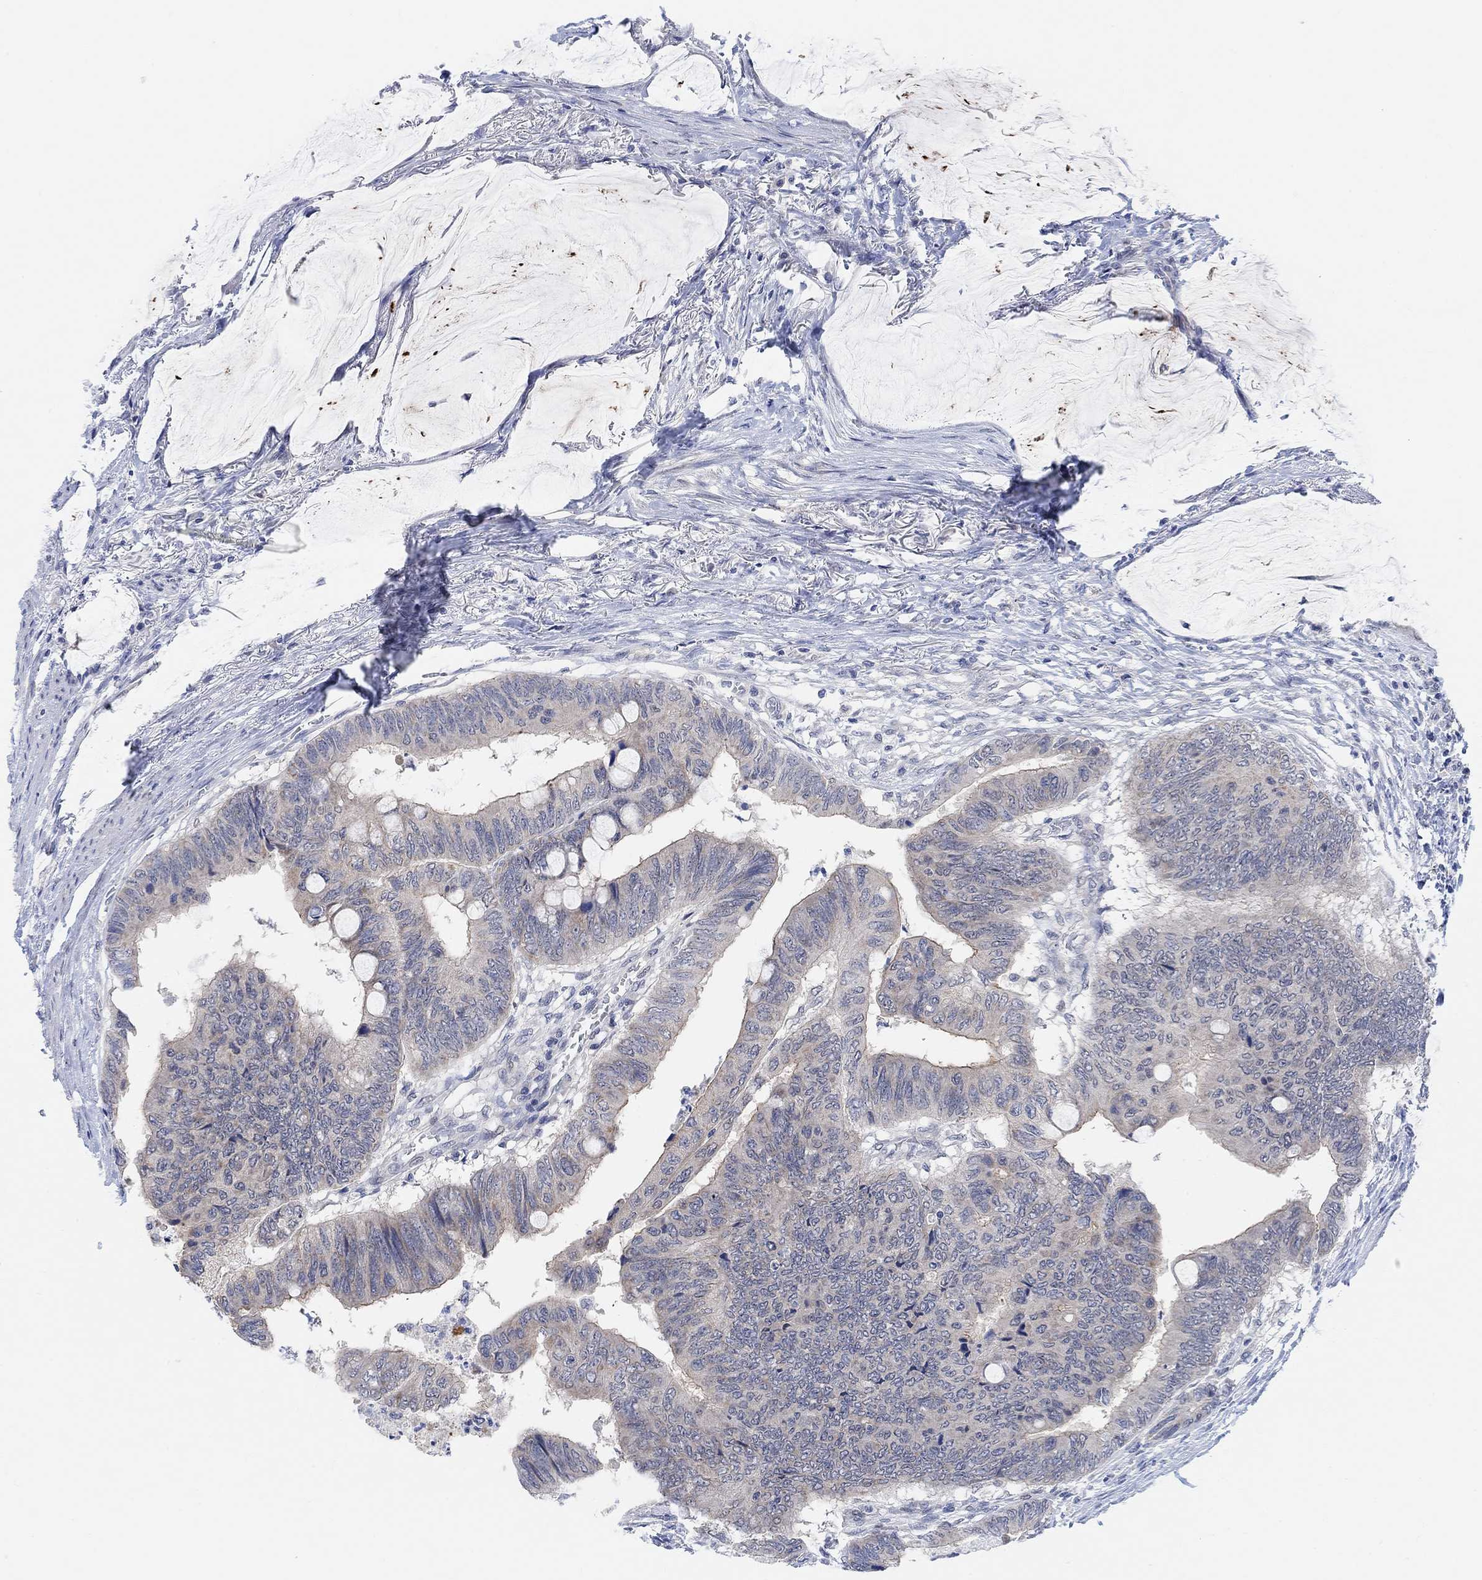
{"staining": {"intensity": "negative", "quantity": "none", "location": "none"}, "tissue": "colorectal cancer", "cell_type": "Tumor cells", "image_type": "cancer", "snomed": [{"axis": "morphology", "description": "Normal tissue, NOS"}, {"axis": "morphology", "description": "Adenocarcinoma, NOS"}, {"axis": "topography", "description": "Rectum"}, {"axis": "topography", "description": "Peripheral nerve tissue"}], "caption": "Colorectal cancer was stained to show a protein in brown. There is no significant expression in tumor cells.", "gene": "RIMS1", "patient": {"sex": "male", "age": 92}}